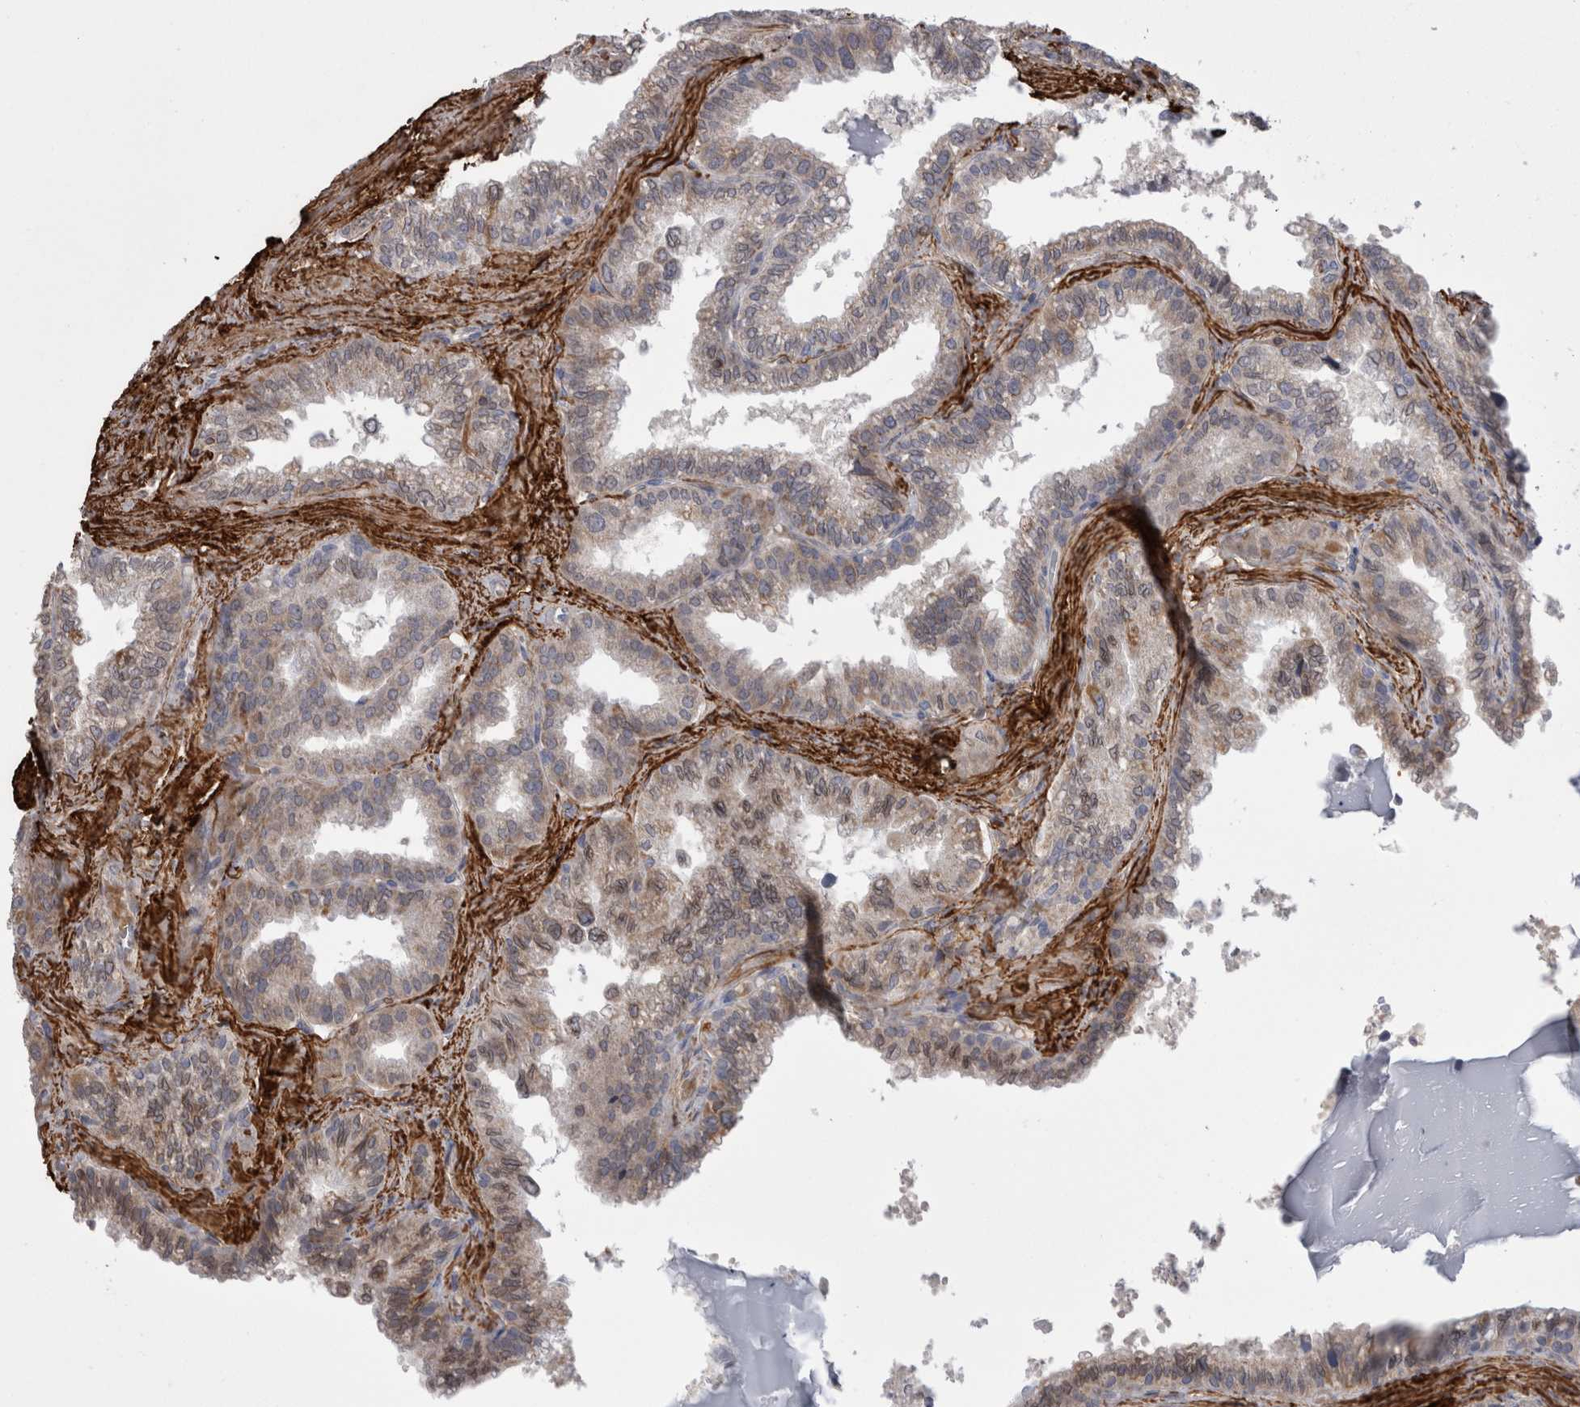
{"staining": {"intensity": "weak", "quantity": "<25%", "location": "cytoplasmic/membranous"}, "tissue": "seminal vesicle", "cell_type": "Glandular cells", "image_type": "normal", "snomed": [{"axis": "morphology", "description": "Normal tissue, NOS"}, {"axis": "topography", "description": "Seminal veicle"}], "caption": "Immunohistochemistry (IHC) of normal human seminal vesicle displays no expression in glandular cells.", "gene": "DARS2", "patient": {"sex": "male", "age": 46}}